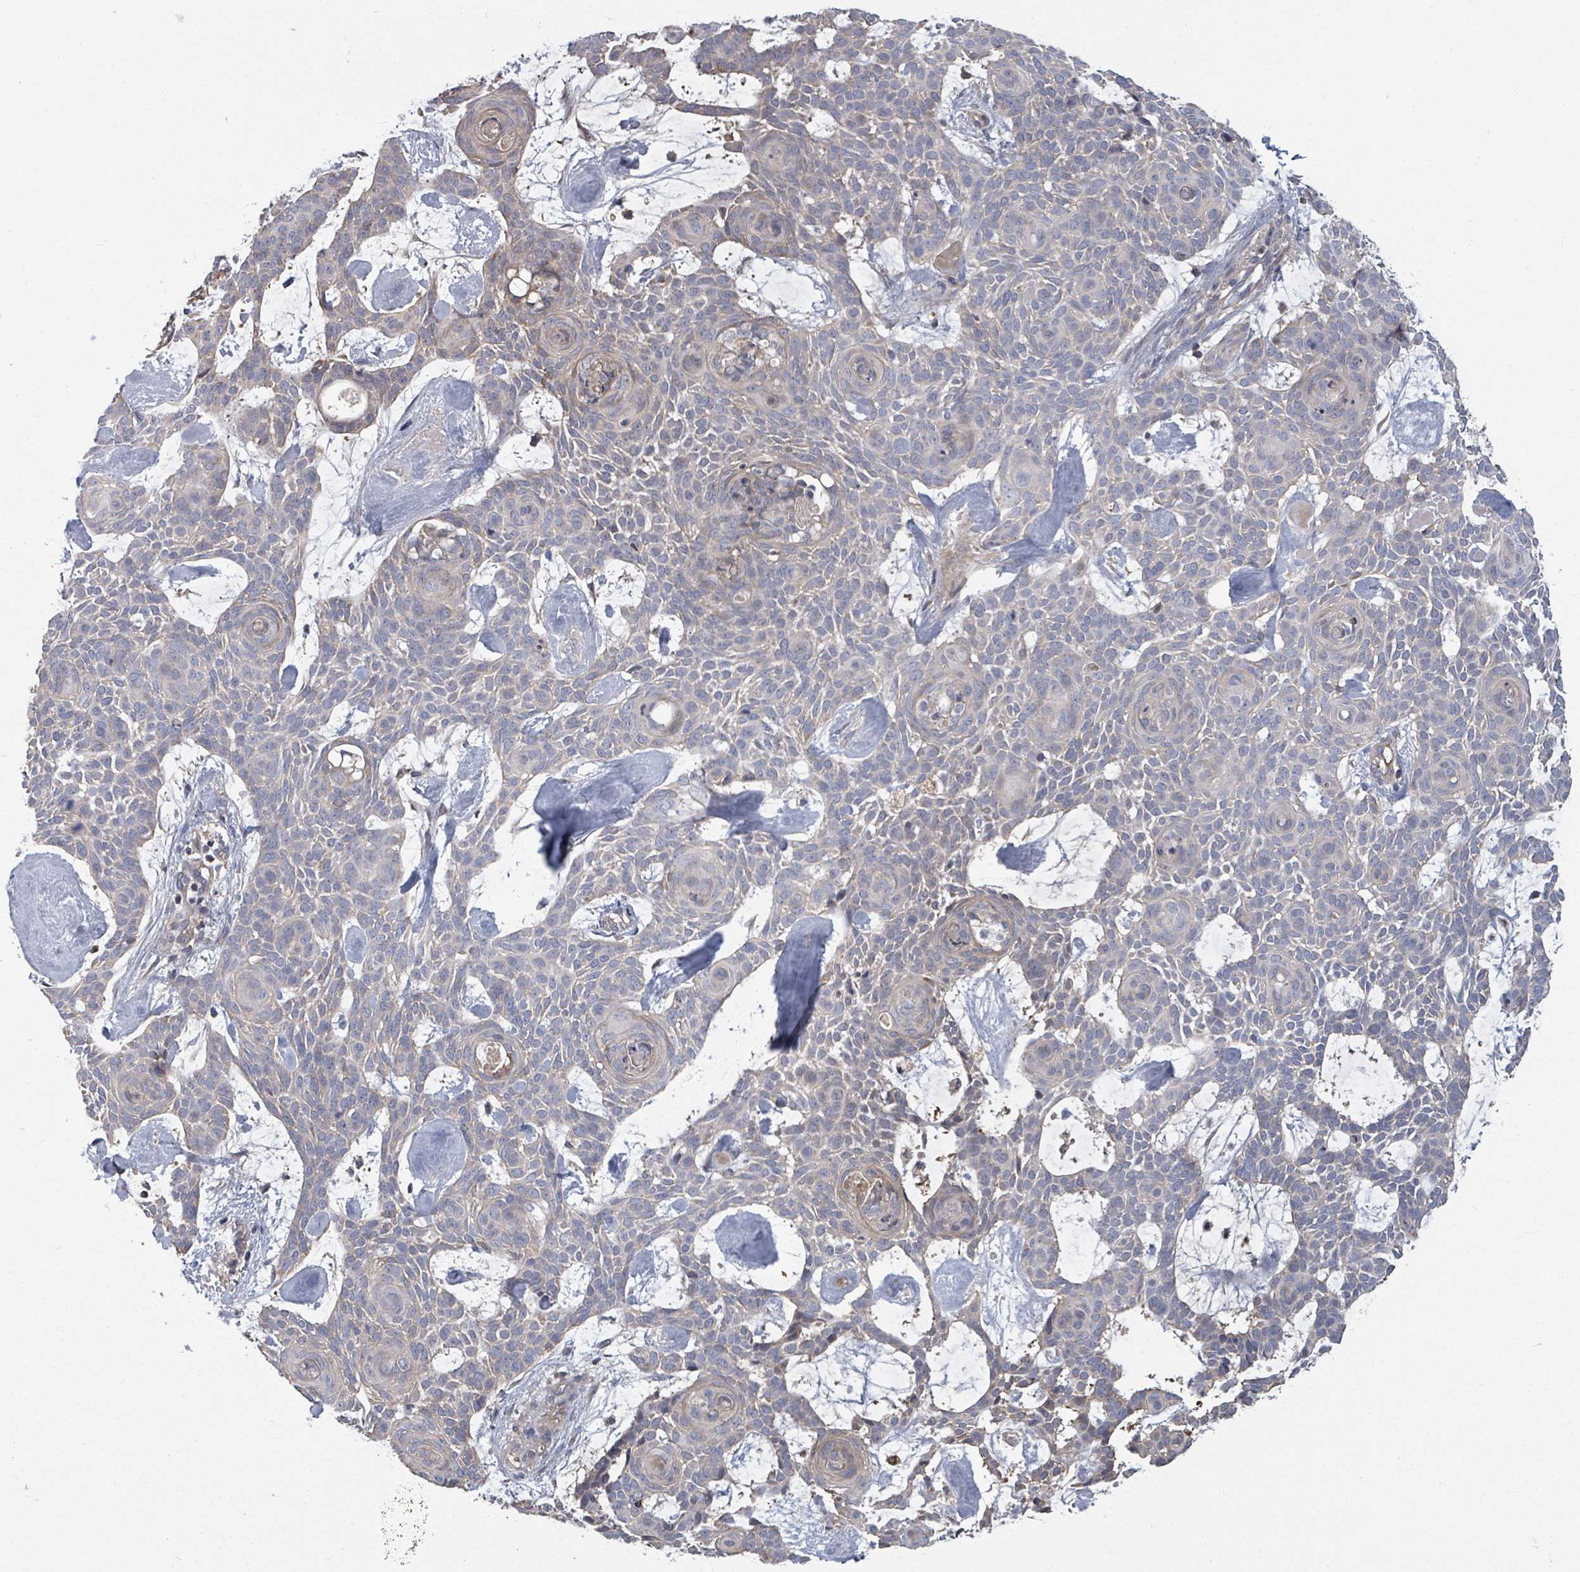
{"staining": {"intensity": "negative", "quantity": "none", "location": "none"}, "tissue": "skin cancer", "cell_type": "Tumor cells", "image_type": "cancer", "snomed": [{"axis": "morphology", "description": "Basal cell carcinoma"}, {"axis": "topography", "description": "Skin"}], "caption": "This is an immunohistochemistry (IHC) micrograph of human skin basal cell carcinoma. There is no staining in tumor cells.", "gene": "GABBR1", "patient": {"sex": "male", "age": 61}}